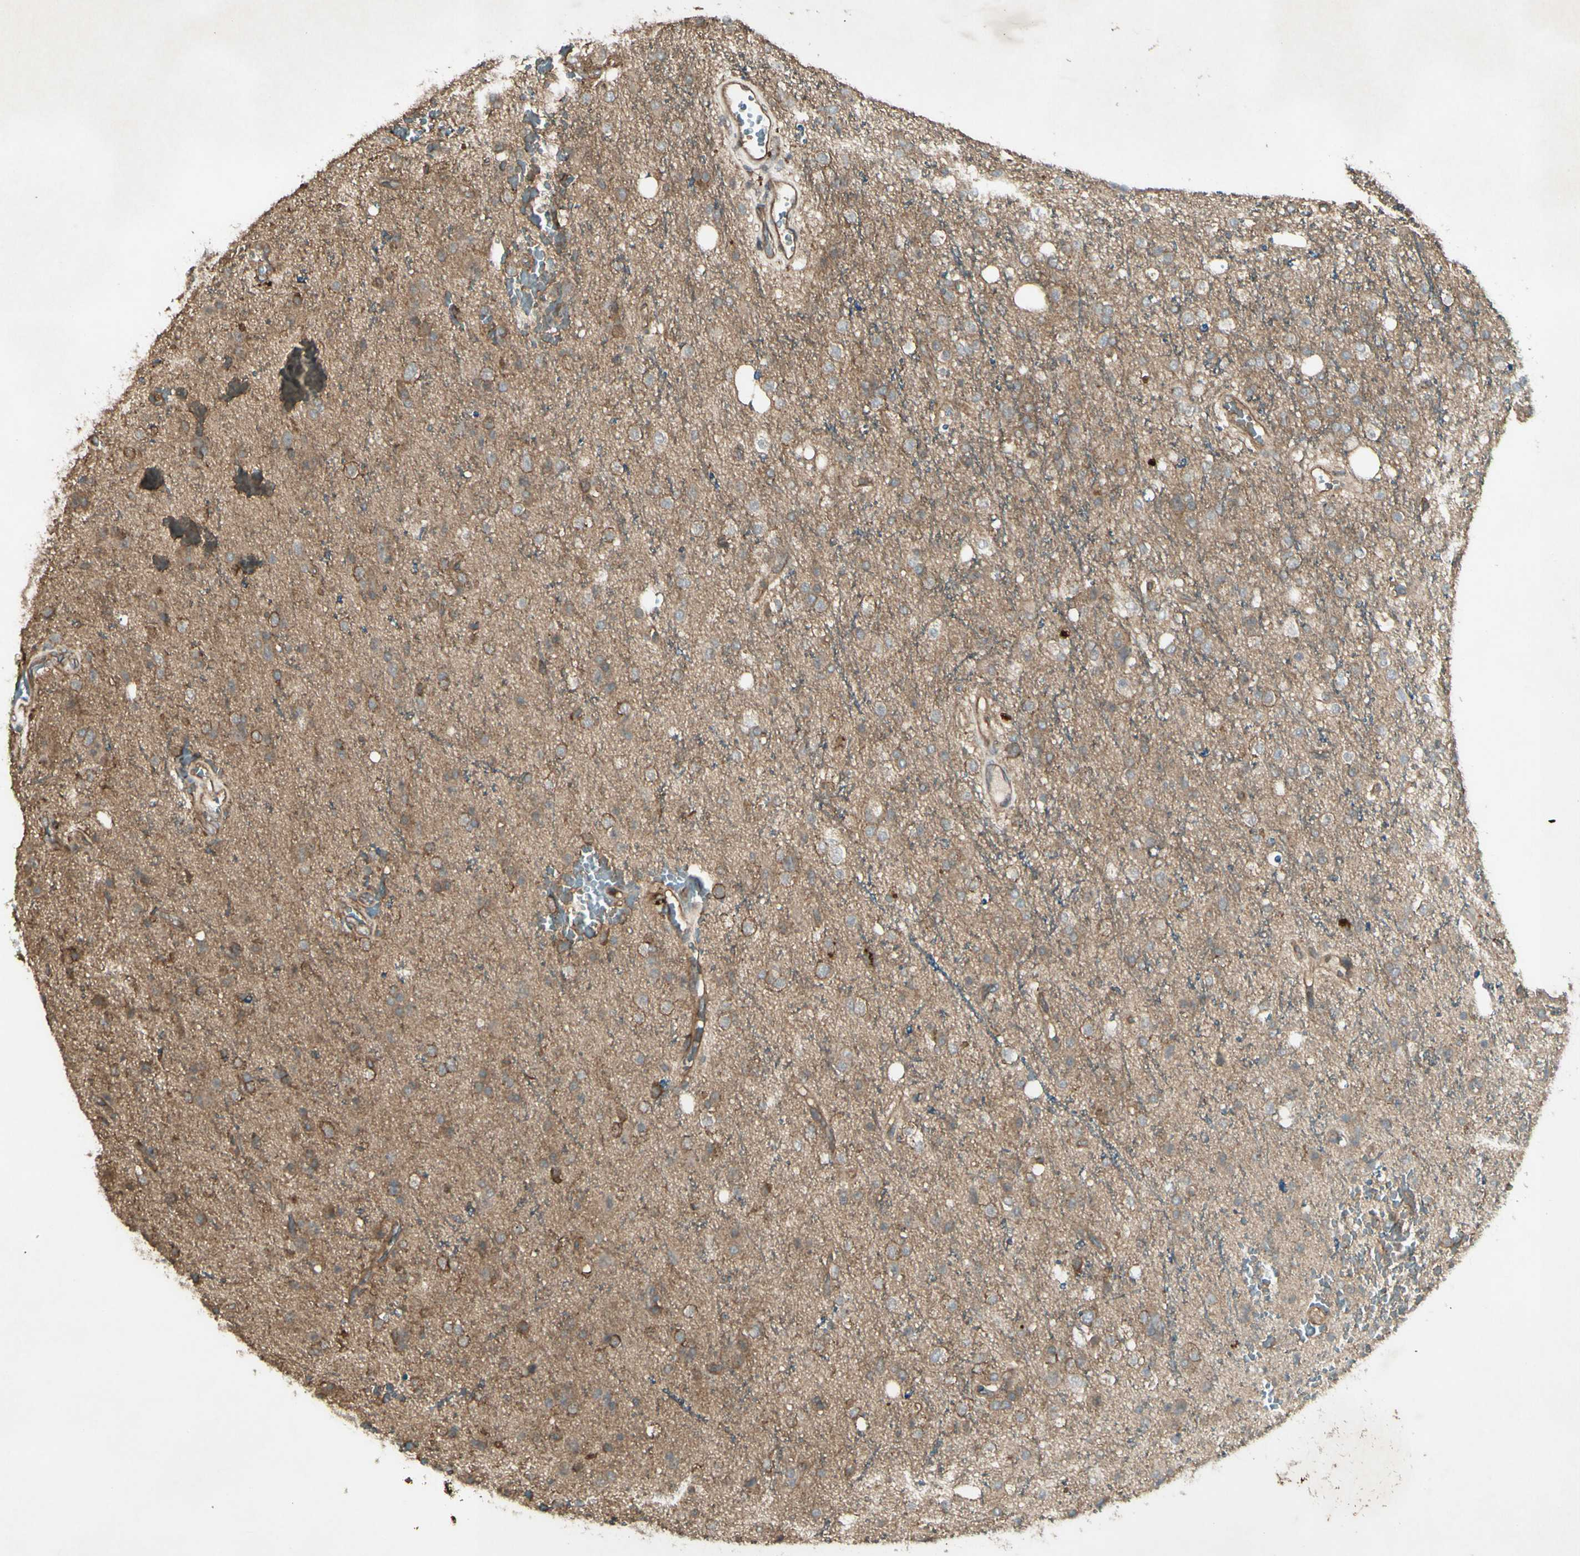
{"staining": {"intensity": "strong", "quantity": "25%-75%", "location": "cytoplasmic/membranous"}, "tissue": "glioma", "cell_type": "Tumor cells", "image_type": "cancer", "snomed": [{"axis": "morphology", "description": "Glioma, malignant, High grade"}, {"axis": "topography", "description": "Brain"}], "caption": "IHC (DAB) staining of high-grade glioma (malignant) displays strong cytoplasmic/membranous protein staining in about 25%-75% of tumor cells.", "gene": "JAG1", "patient": {"sex": "male", "age": 47}}